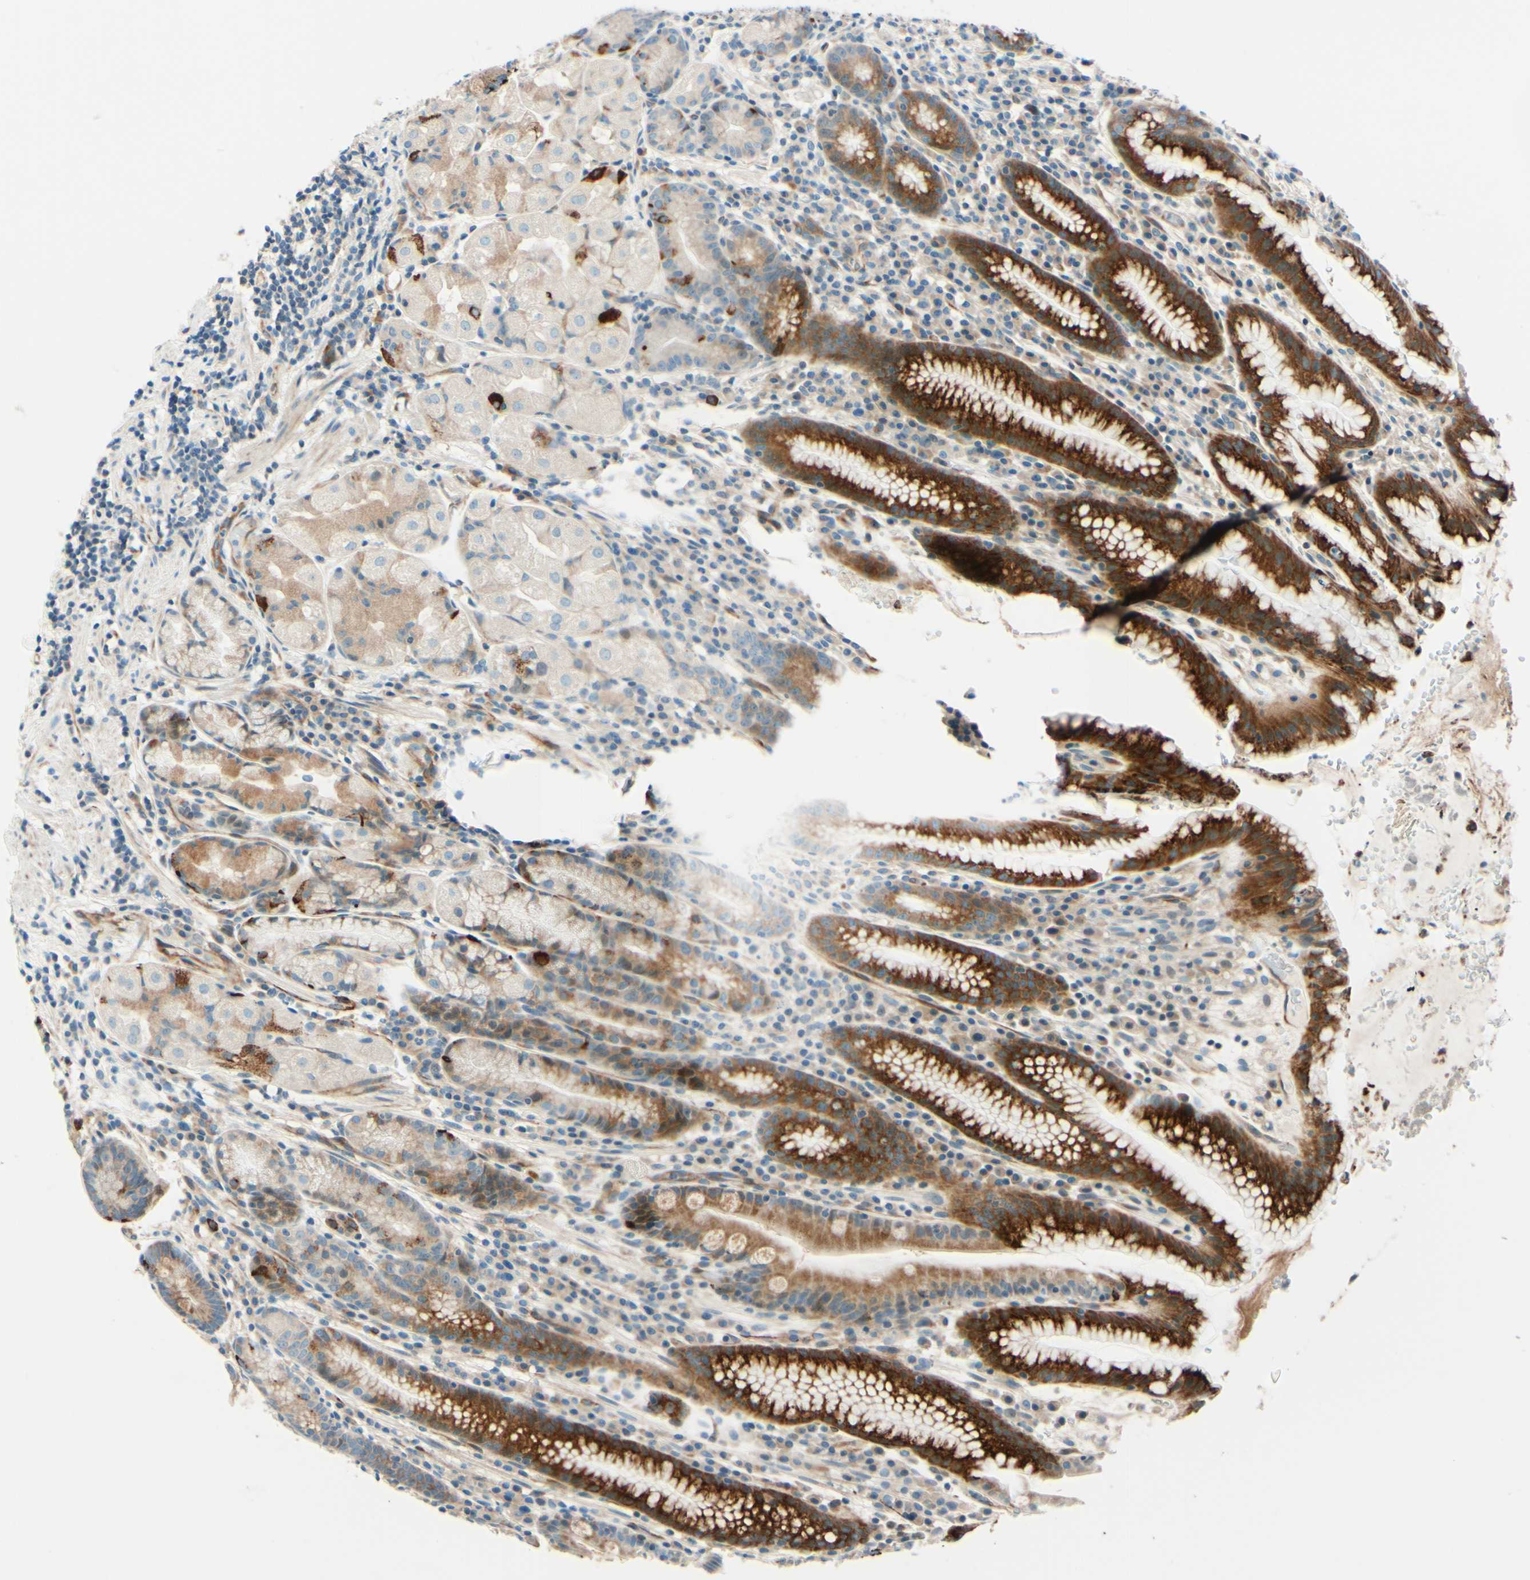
{"staining": {"intensity": "moderate", "quantity": "25%-75%", "location": "cytoplasmic/membranous"}, "tissue": "stomach", "cell_type": "Glandular cells", "image_type": "normal", "snomed": [{"axis": "morphology", "description": "Normal tissue, NOS"}, {"axis": "topography", "description": "Stomach, lower"}], "caption": "The histopathology image displays immunohistochemical staining of normal stomach. There is moderate cytoplasmic/membranous staining is appreciated in approximately 25%-75% of glandular cells. (DAB IHC with brightfield microscopy, high magnification).", "gene": "TAOK2", "patient": {"sex": "male", "age": 52}}